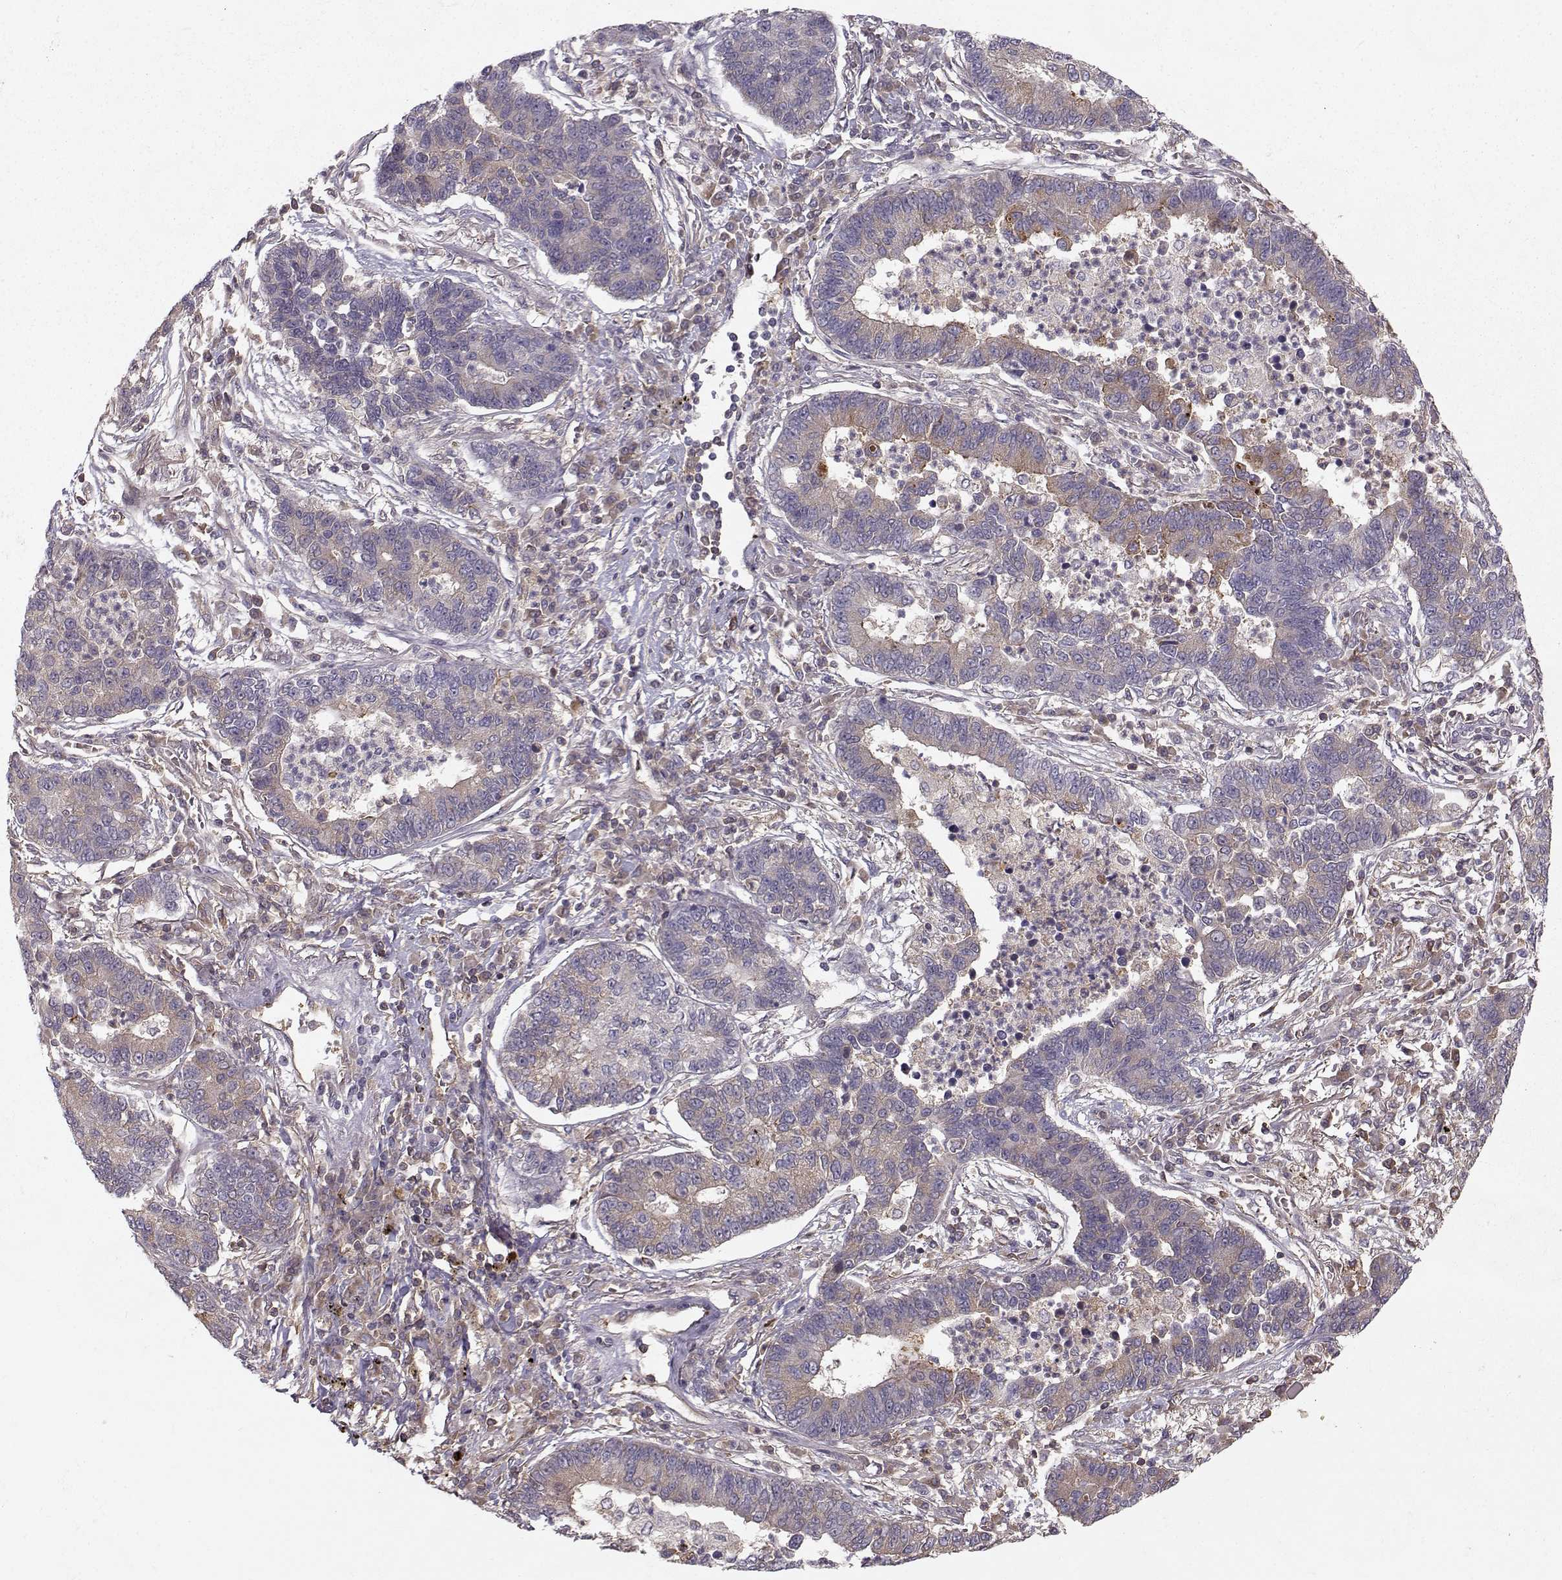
{"staining": {"intensity": "weak", "quantity": "<25%", "location": "cytoplasmic/membranous"}, "tissue": "lung cancer", "cell_type": "Tumor cells", "image_type": "cancer", "snomed": [{"axis": "morphology", "description": "Adenocarcinoma, NOS"}, {"axis": "topography", "description": "Lung"}], "caption": "High power microscopy histopathology image of an immunohistochemistry image of lung cancer, revealing no significant positivity in tumor cells.", "gene": "WNT6", "patient": {"sex": "female", "age": 57}}